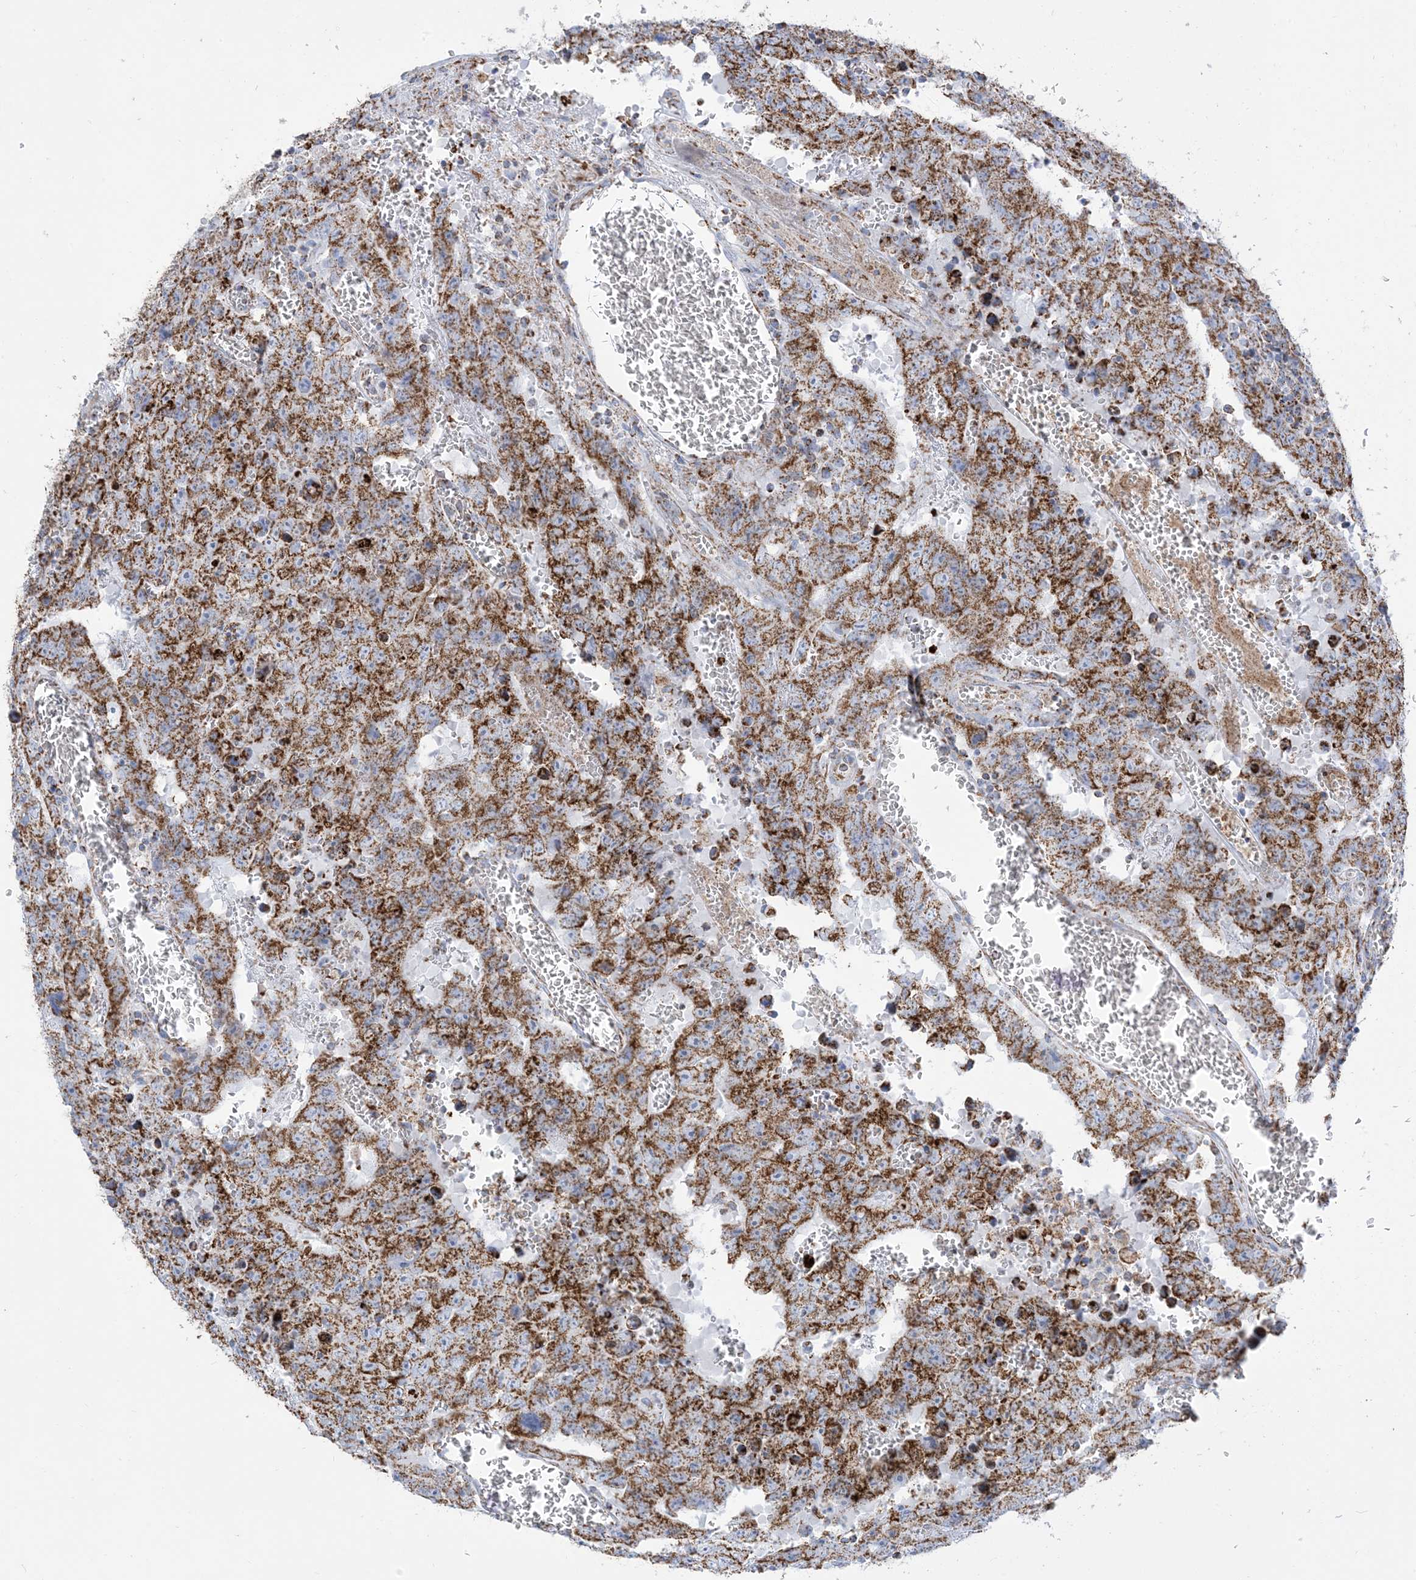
{"staining": {"intensity": "moderate", "quantity": ">75%", "location": "cytoplasmic/membranous"}, "tissue": "testis cancer", "cell_type": "Tumor cells", "image_type": "cancer", "snomed": [{"axis": "morphology", "description": "Carcinoma, Embryonal, NOS"}, {"axis": "topography", "description": "Testis"}], "caption": "Embryonal carcinoma (testis) stained for a protein exhibits moderate cytoplasmic/membranous positivity in tumor cells. (Stains: DAB in brown, nuclei in blue, Microscopy: brightfield microscopy at high magnification).", "gene": "SAMM50", "patient": {"sex": "male", "age": 26}}